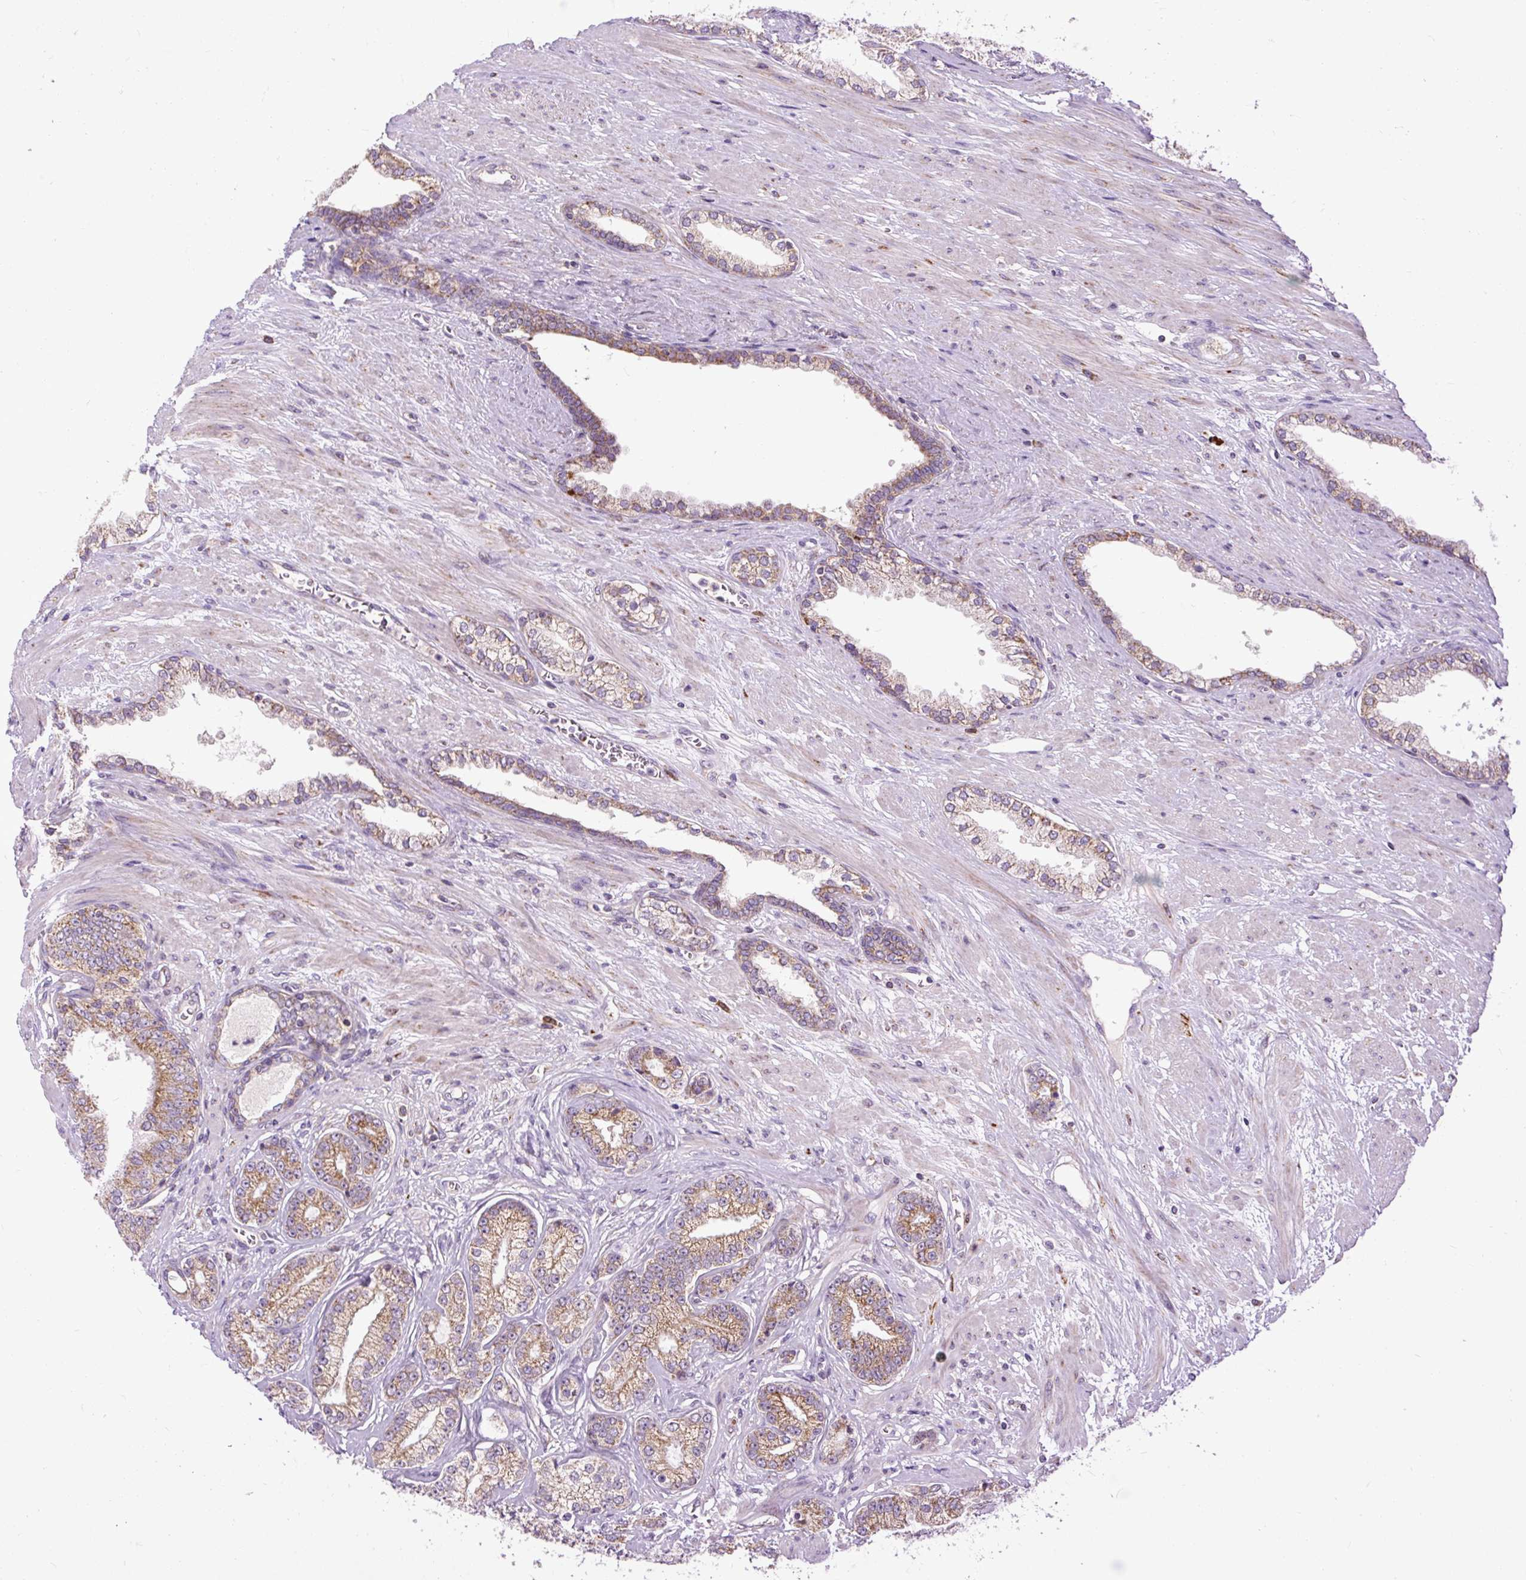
{"staining": {"intensity": "moderate", "quantity": ">75%", "location": "cytoplasmic/membranous"}, "tissue": "prostate cancer", "cell_type": "Tumor cells", "image_type": "cancer", "snomed": [{"axis": "morphology", "description": "Adenocarcinoma, Low grade"}, {"axis": "topography", "description": "Prostate"}], "caption": "Prostate adenocarcinoma (low-grade) stained with a protein marker demonstrates moderate staining in tumor cells.", "gene": "TM2D3", "patient": {"sex": "male", "age": 61}}